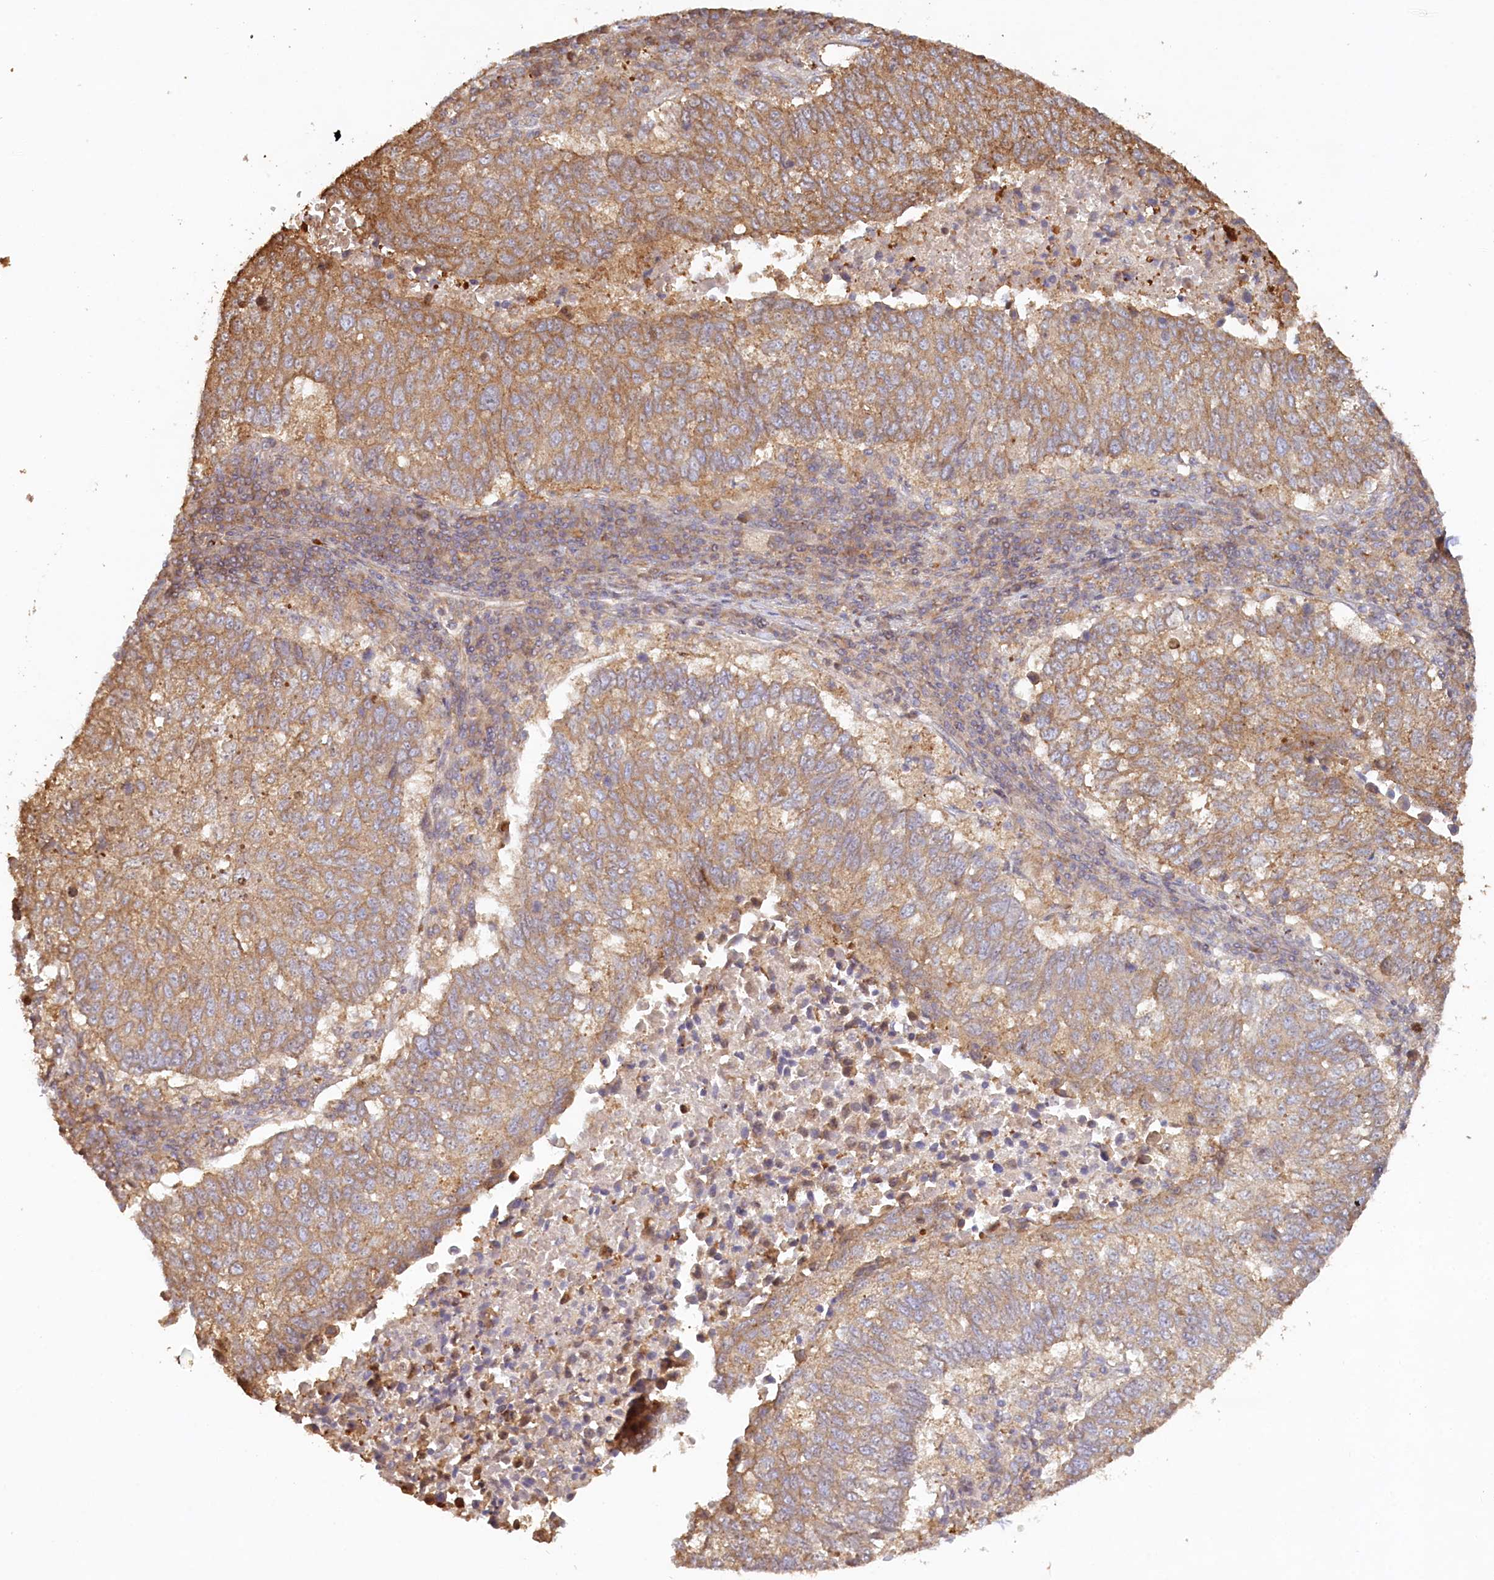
{"staining": {"intensity": "moderate", "quantity": ">75%", "location": "cytoplasmic/membranous"}, "tissue": "lung cancer", "cell_type": "Tumor cells", "image_type": "cancer", "snomed": [{"axis": "morphology", "description": "Squamous cell carcinoma, NOS"}, {"axis": "topography", "description": "Lung"}], "caption": "The image exhibits a brown stain indicating the presence of a protein in the cytoplasmic/membranous of tumor cells in lung cancer (squamous cell carcinoma).", "gene": "HAL", "patient": {"sex": "male", "age": 73}}